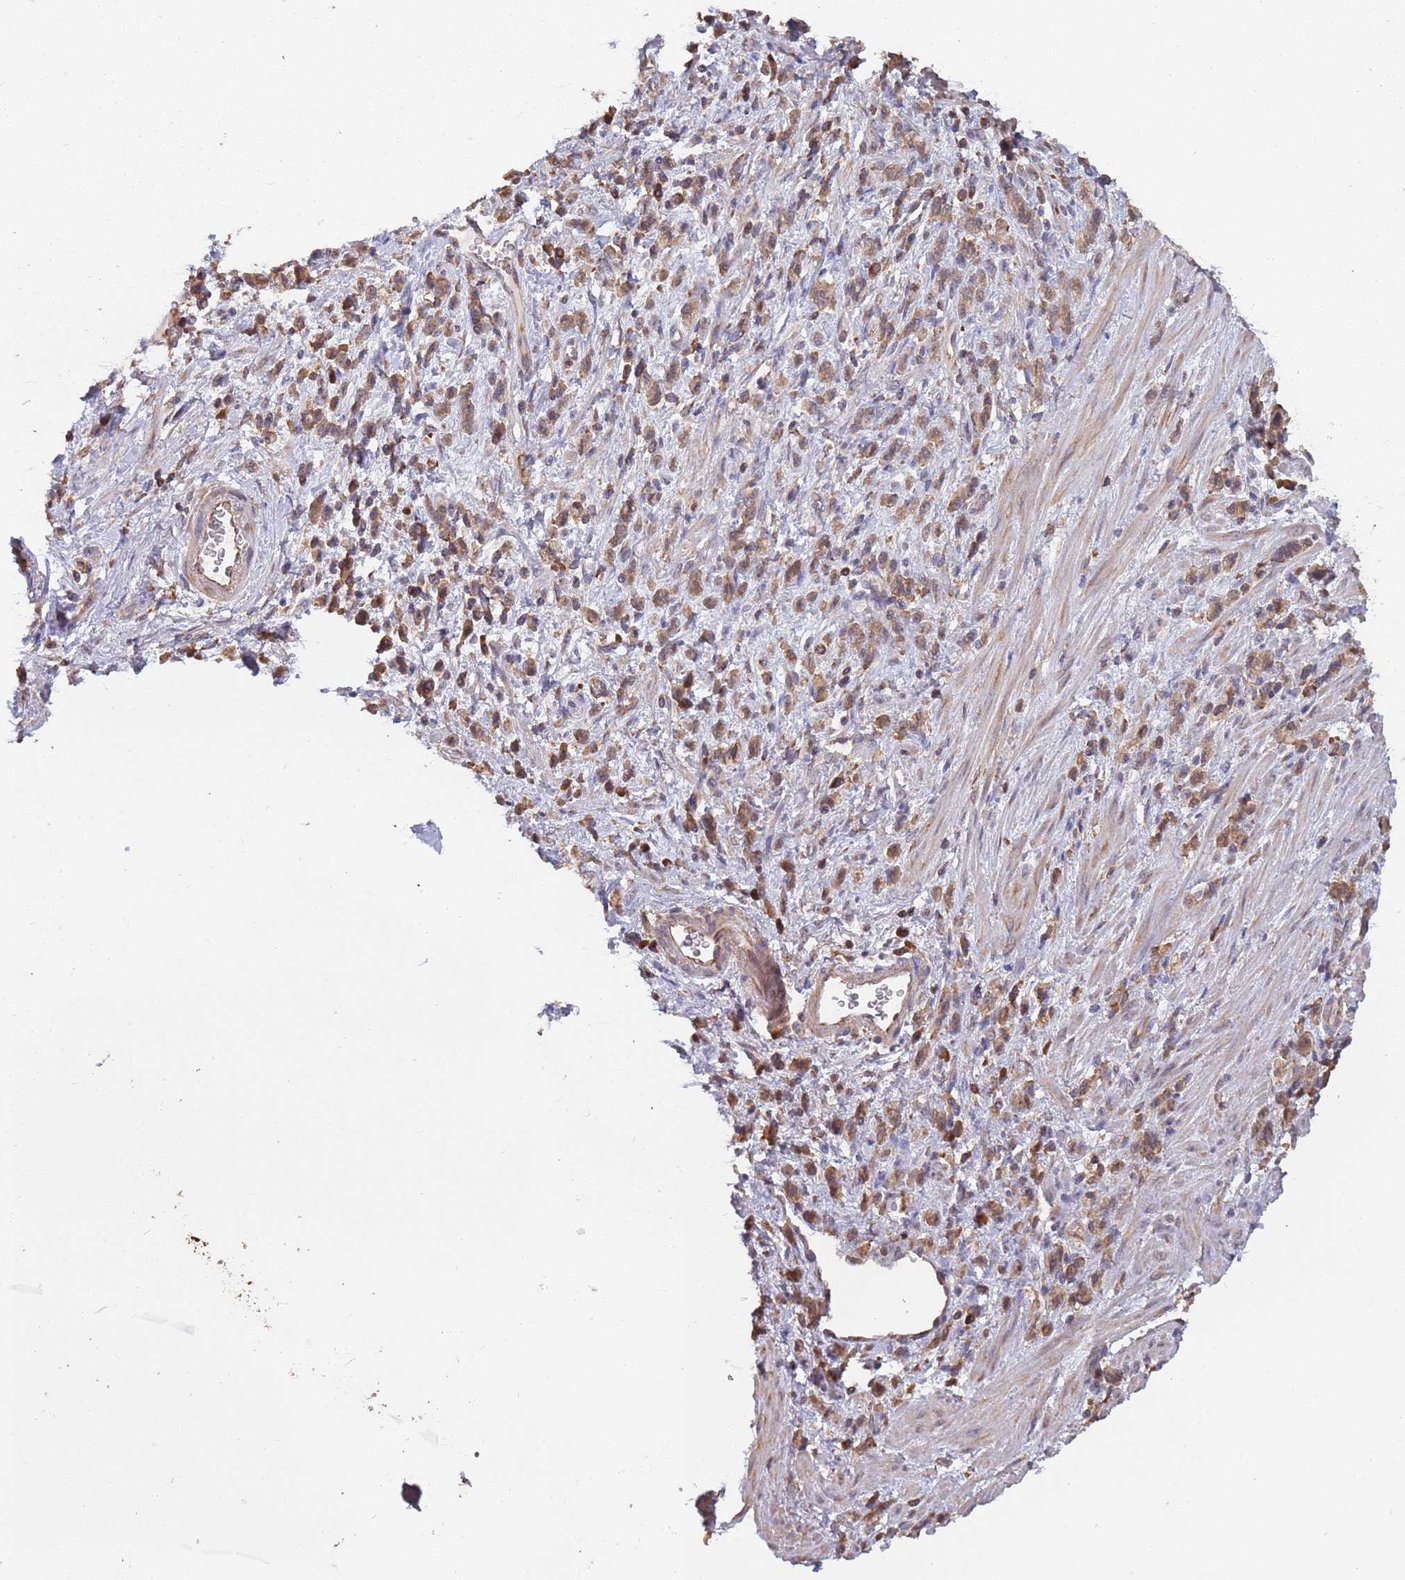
{"staining": {"intensity": "moderate", "quantity": ">75%", "location": "cytoplasmic/membranous"}, "tissue": "stomach cancer", "cell_type": "Tumor cells", "image_type": "cancer", "snomed": [{"axis": "morphology", "description": "Adenocarcinoma, NOS"}, {"axis": "topography", "description": "Stomach"}], "caption": "Brown immunohistochemical staining in stomach cancer displays moderate cytoplasmic/membranous staining in approximately >75% of tumor cells. The staining was performed using DAB (3,3'-diaminobenzidine) to visualize the protein expression in brown, while the nuclei were stained in blue with hematoxylin (Magnification: 20x).", "gene": "COG4", "patient": {"sex": "male", "age": 77}}